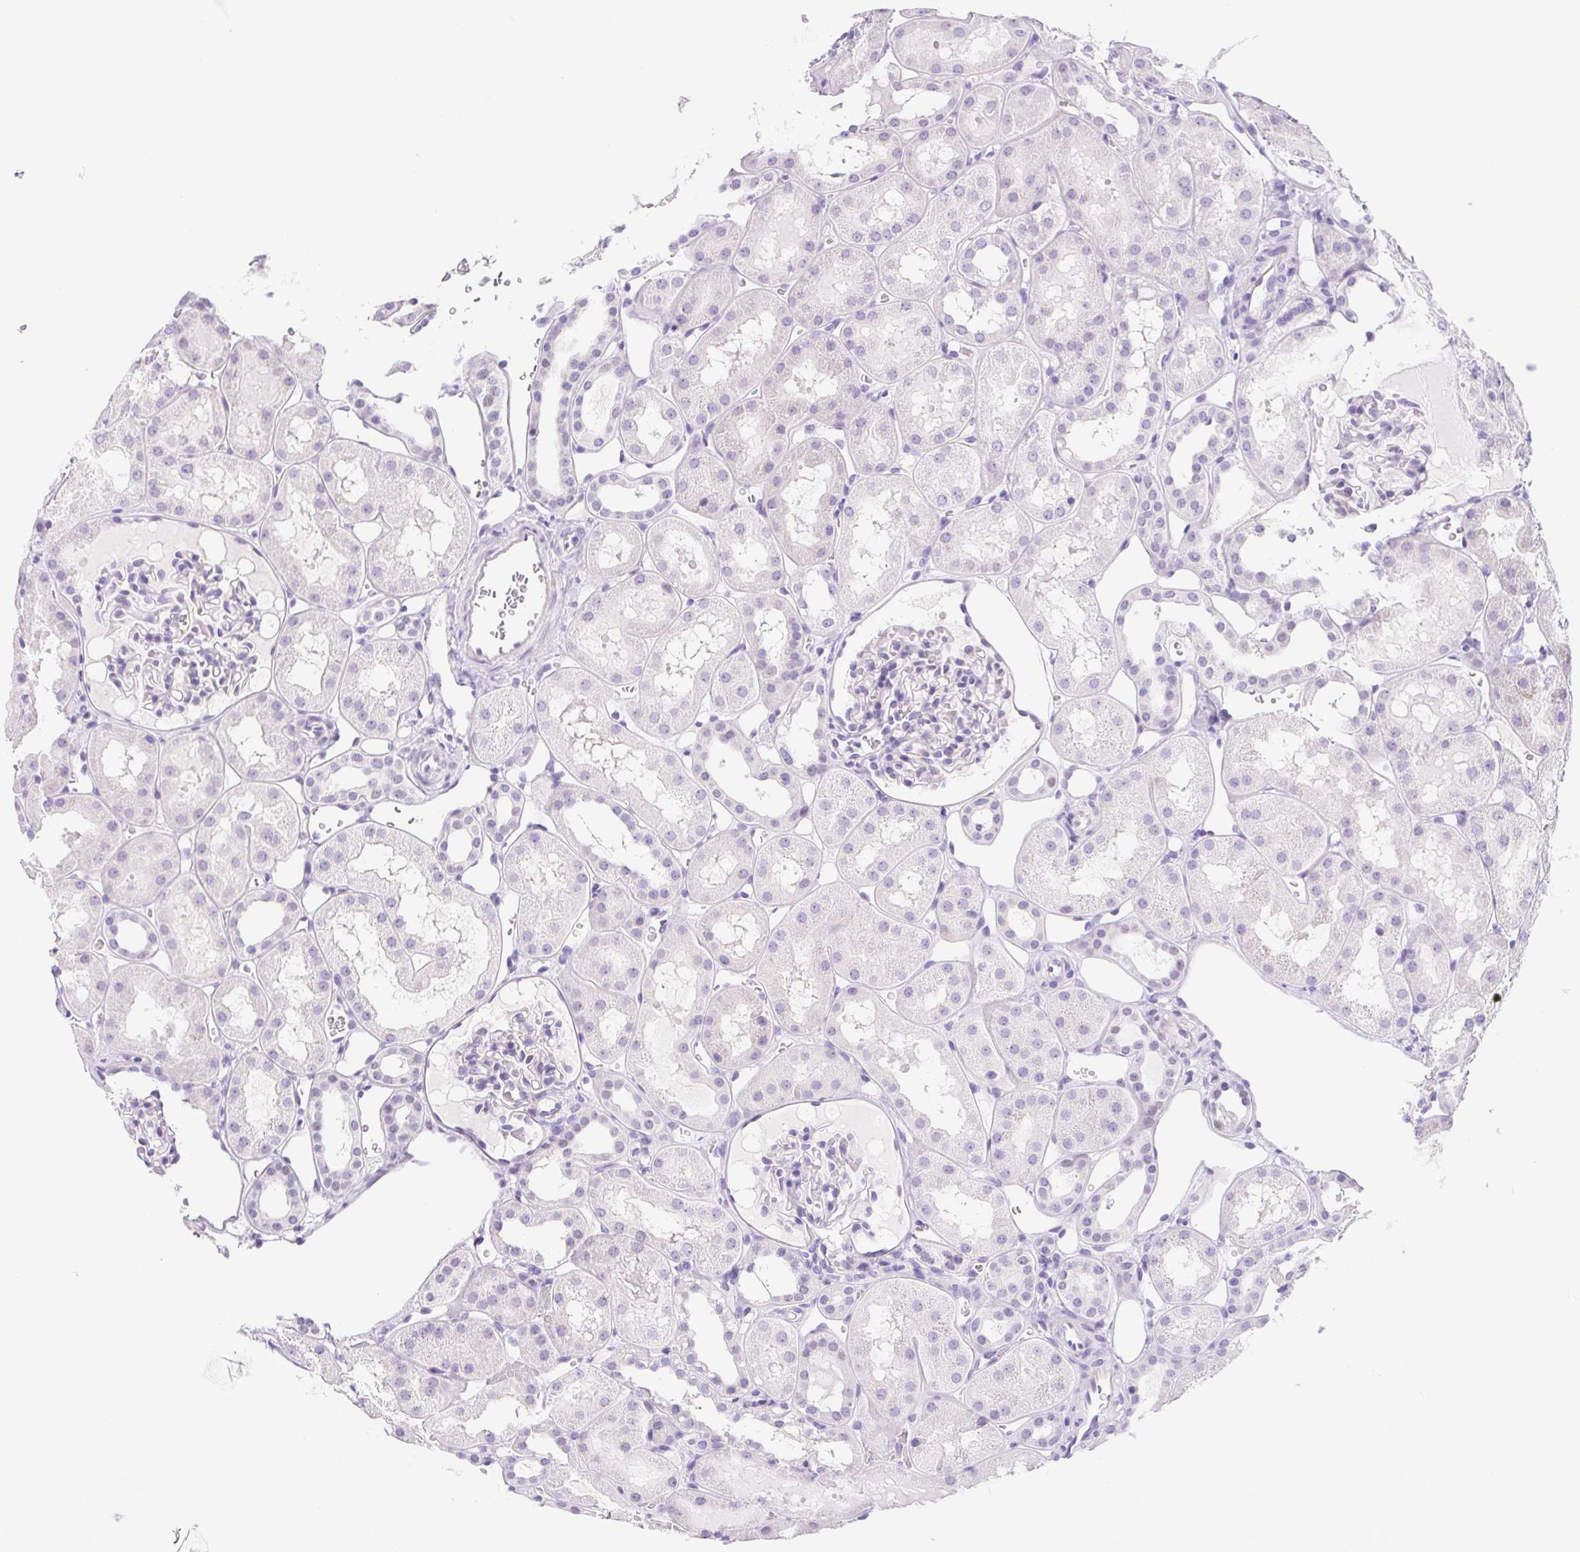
{"staining": {"intensity": "negative", "quantity": "none", "location": "none"}, "tissue": "kidney", "cell_type": "Cells in glomeruli", "image_type": "normal", "snomed": [{"axis": "morphology", "description": "Normal tissue, NOS"}, {"axis": "topography", "description": "Kidney"}, {"axis": "topography", "description": "Urinary bladder"}], "caption": "Cells in glomeruli are negative for protein expression in benign human kidney. (Brightfield microscopy of DAB (3,3'-diaminobenzidine) immunohistochemistry (IHC) at high magnification).", "gene": "CYP21A2", "patient": {"sex": "male", "age": 16}}